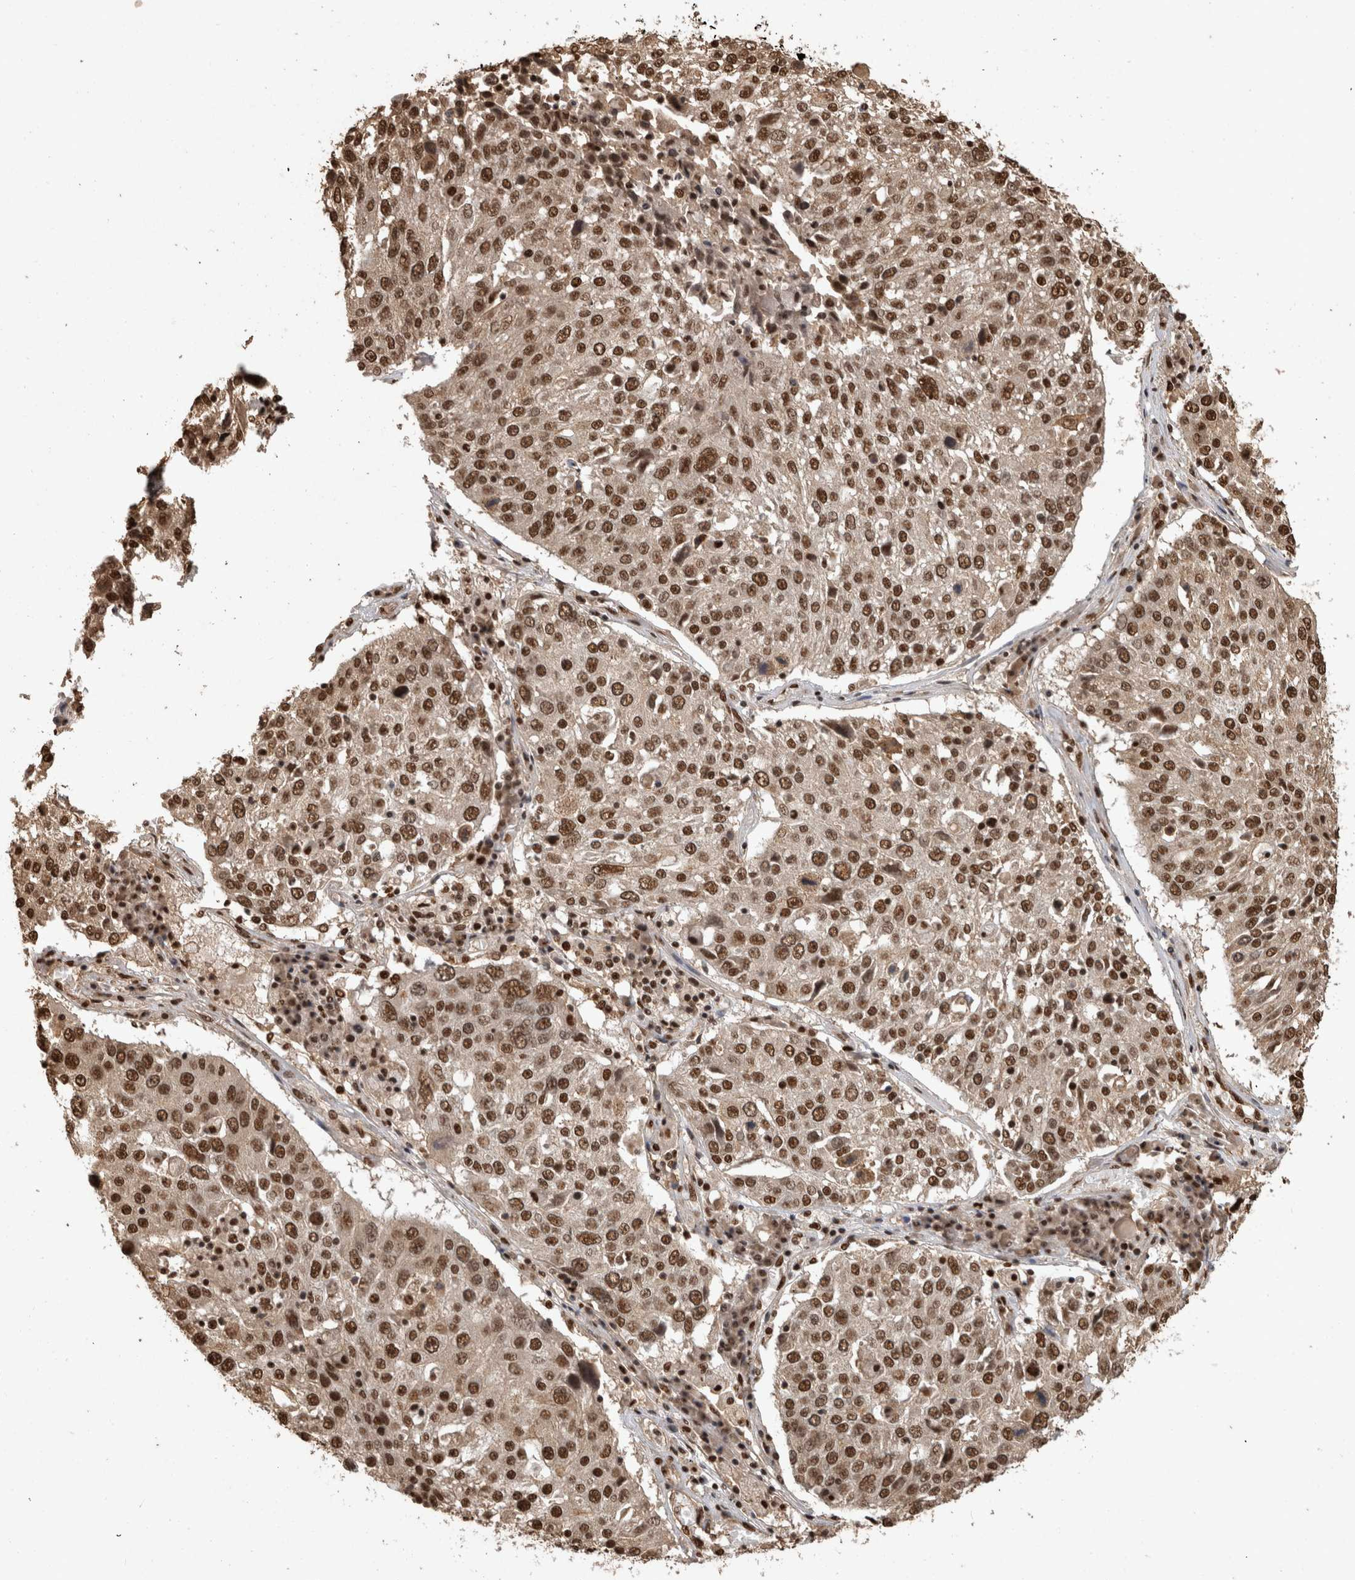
{"staining": {"intensity": "moderate", "quantity": ">75%", "location": "nuclear"}, "tissue": "lung cancer", "cell_type": "Tumor cells", "image_type": "cancer", "snomed": [{"axis": "morphology", "description": "Squamous cell carcinoma, NOS"}, {"axis": "topography", "description": "Lung"}], "caption": "Immunohistochemical staining of human lung cancer demonstrates moderate nuclear protein positivity in approximately >75% of tumor cells.", "gene": "RAD50", "patient": {"sex": "male", "age": 65}}